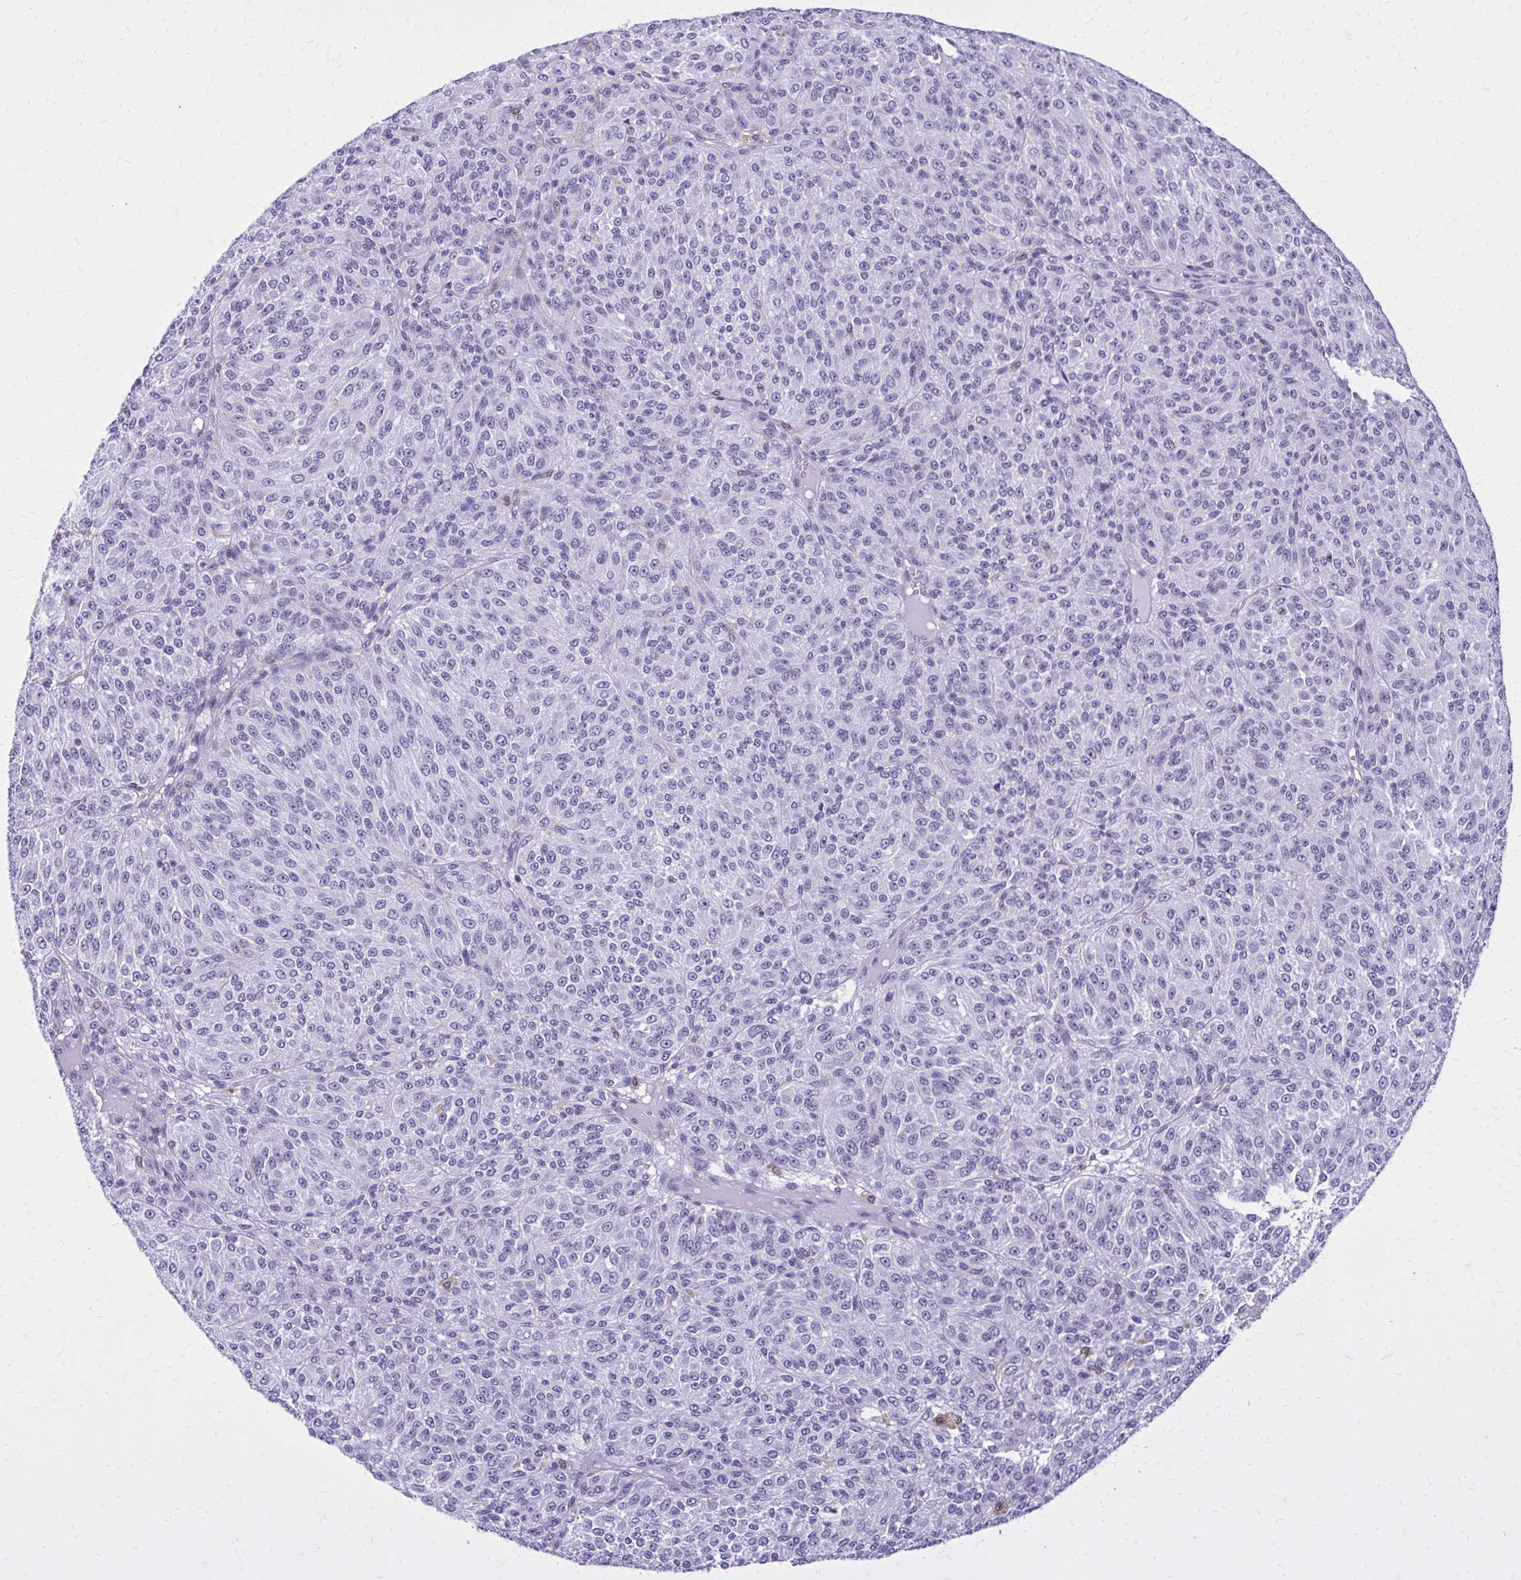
{"staining": {"intensity": "negative", "quantity": "none", "location": "none"}, "tissue": "melanoma", "cell_type": "Tumor cells", "image_type": "cancer", "snomed": [{"axis": "morphology", "description": "Malignant melanoma, Metastatic site"}, {"axis": "topography", "description": "Brain"}], "caption": "Immunohistochemistry micrograph of melanoma stained for a protein (brown), which displays no staining in tumor cells.", "gene": "RASL11B", "patient": {"sex": "female", "age": 56}}